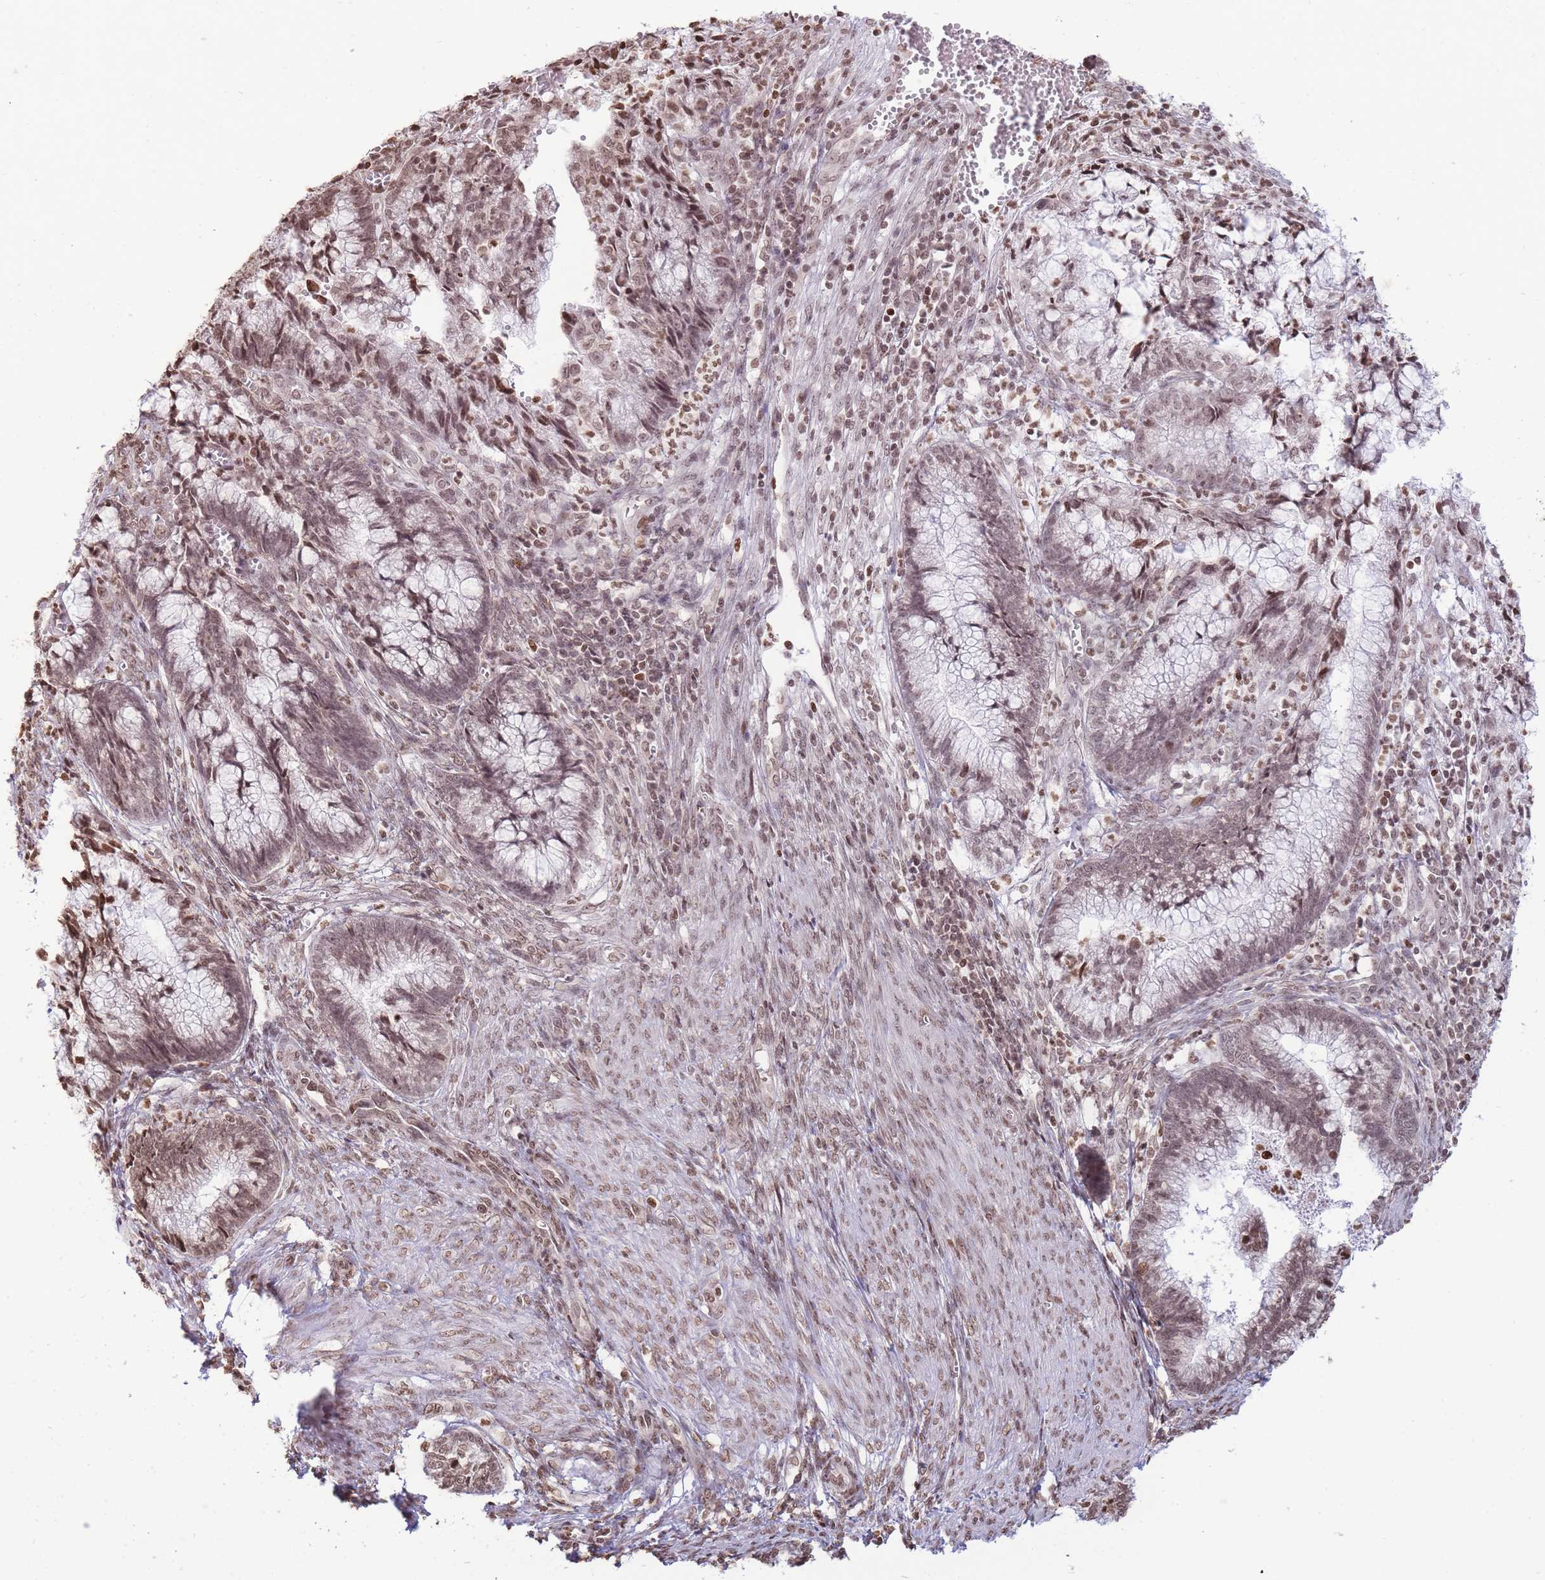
{"staining": {"intensity": "weak", "quantity": ">75%", "location": "nuclear"}, "tissue": "cervical cancer", "cell_type": "Tumor cells", "image_type": "cancer", "snomed": [{"axis": "morphology", "description": "Adenocarcinoma, NOS"}, {"axis": "topography", "description": "Cervix"}], "caption": "Cervical cancer stained with immunohistochemistry (IHC) demonstrates weak nuclear positivity in approximately >75% of tumor cells.", "gene": "SHISAL1", "patient": {"sex": "female", "age": 44}}